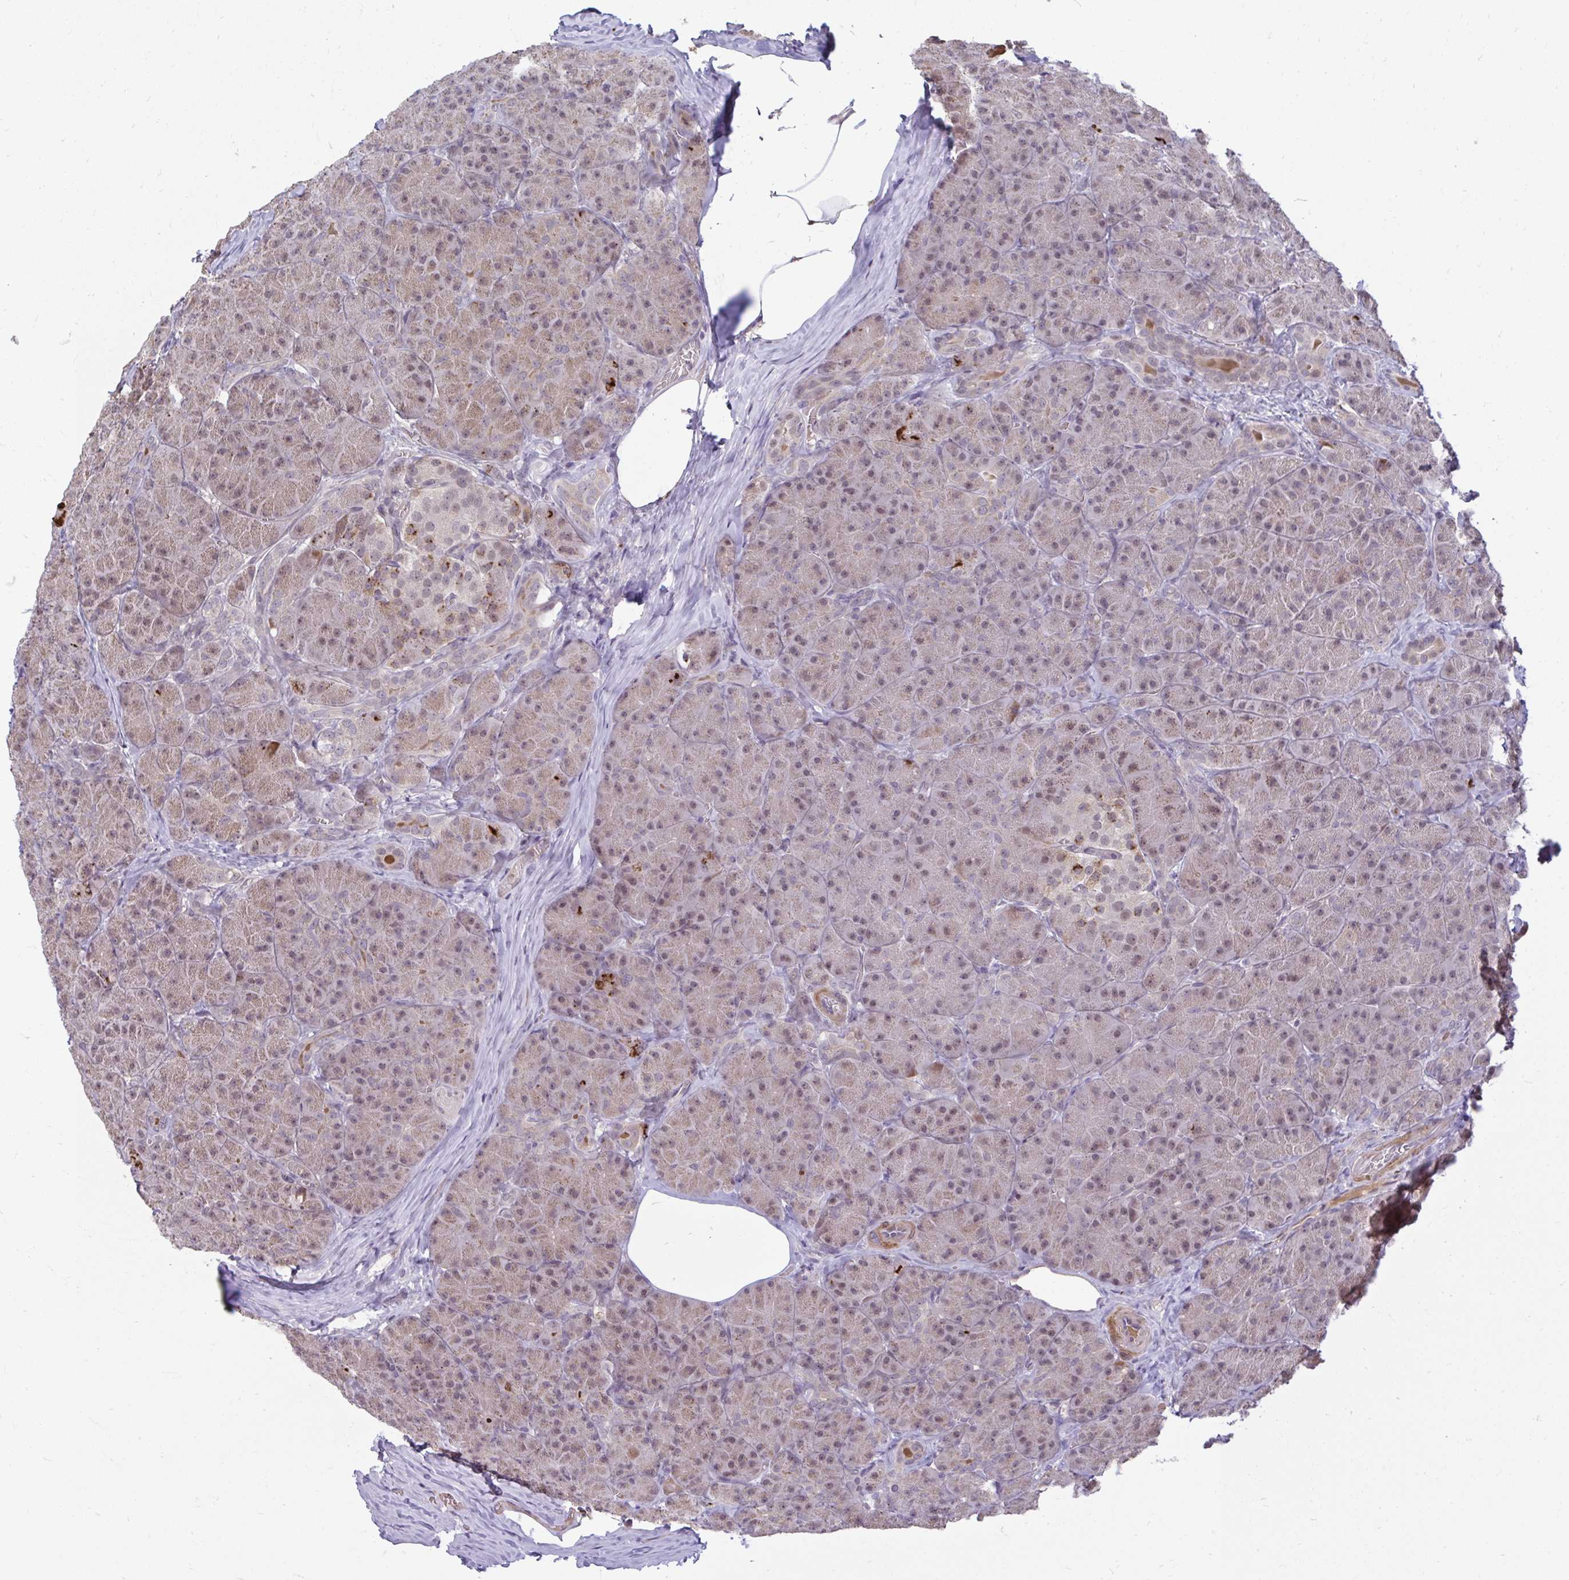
{"staining": {"intensity": "moderate", "quantity": "25%-75%", "location": "cytoplasmic/membranous,nuclear"}, "tissue": "pancreas", "cell_type": "Exocrine glandular cells", "image_type": "normal", "snomed": [{"axis": "morphology", "description": "Normal tissue, NOS"}, {"axis": "topography", "description": "Pancreas"}], "caption": "Benign pancreas shows moderate cytoplasmic/membranous,nuclear staining in approximately 25%-75% of exocrine glandular cells, visualized by immunohistochemistry. Immunohistochemistry (ihc) stains the protein in brown and the nuclei are stained blue.", "gene": "ZSCAN9", "patient": {"sex": "male", "age": 57}}